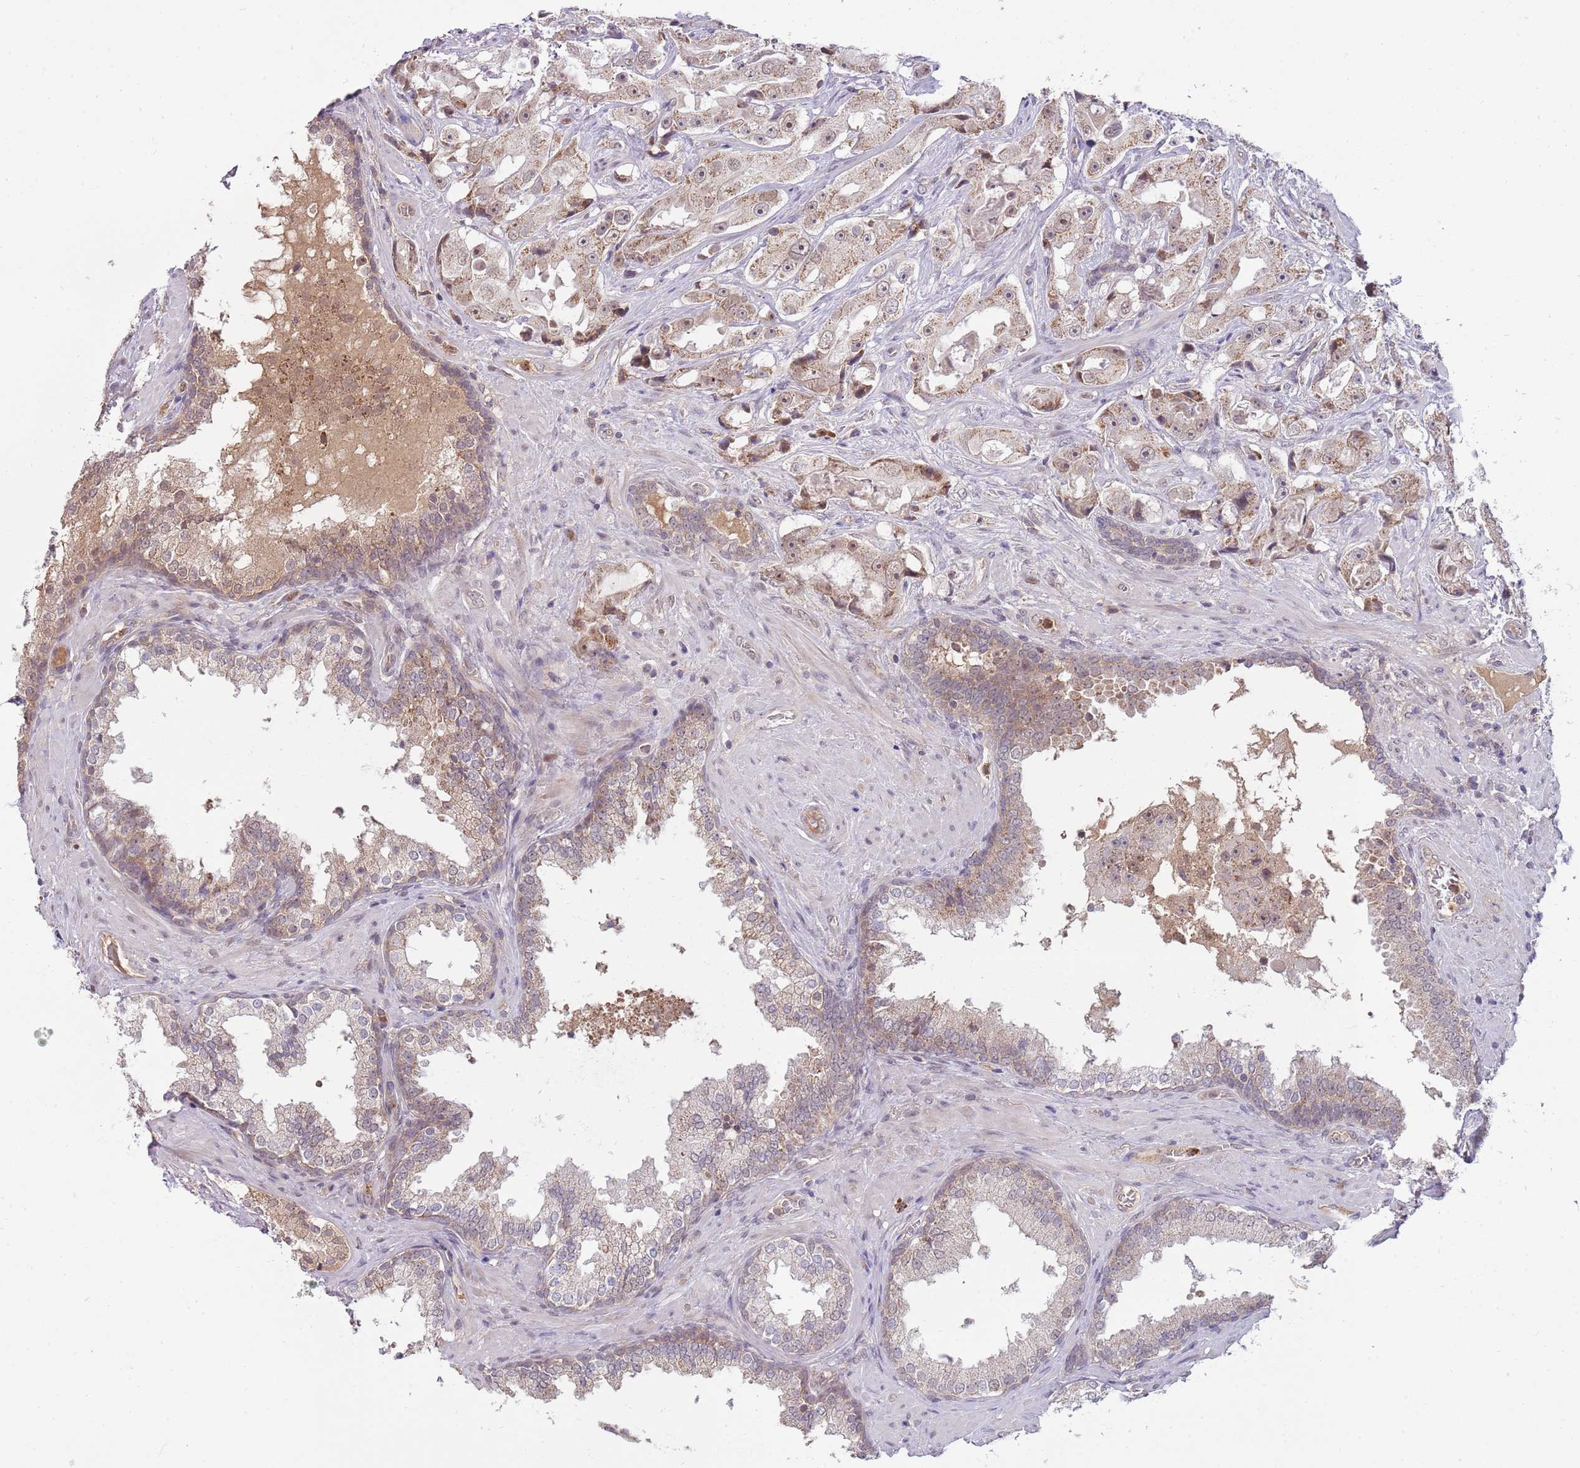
{"staining": {"intensity": "weak", "quantity": "25%-75%", "location": "cytoplasmic/membranous,nuclear"}, "tissue": "prostate cancer", "cell_type": "Tumor cells", "image_type": "cancer", "snomed": [{"axis": "morphology", "description": "Adenocarcinoma, High grade"}, {"axis": "topography", "description": "Prostate"}], "caption": "Immunohistochemistry photomicrograph of neoplastic tissue: prostate high-grade adenocarcinoma stained using immunohistochemistry demonstrates low levels of weak protein expression localized specifically in the cytoplasmic/membranous and nuclear of tumor cells, appearing as a cytoplasmic/membranous and nuclear brown color.", "gene": "NBPF6", "patient": {"sex": "male", "age": 73}}